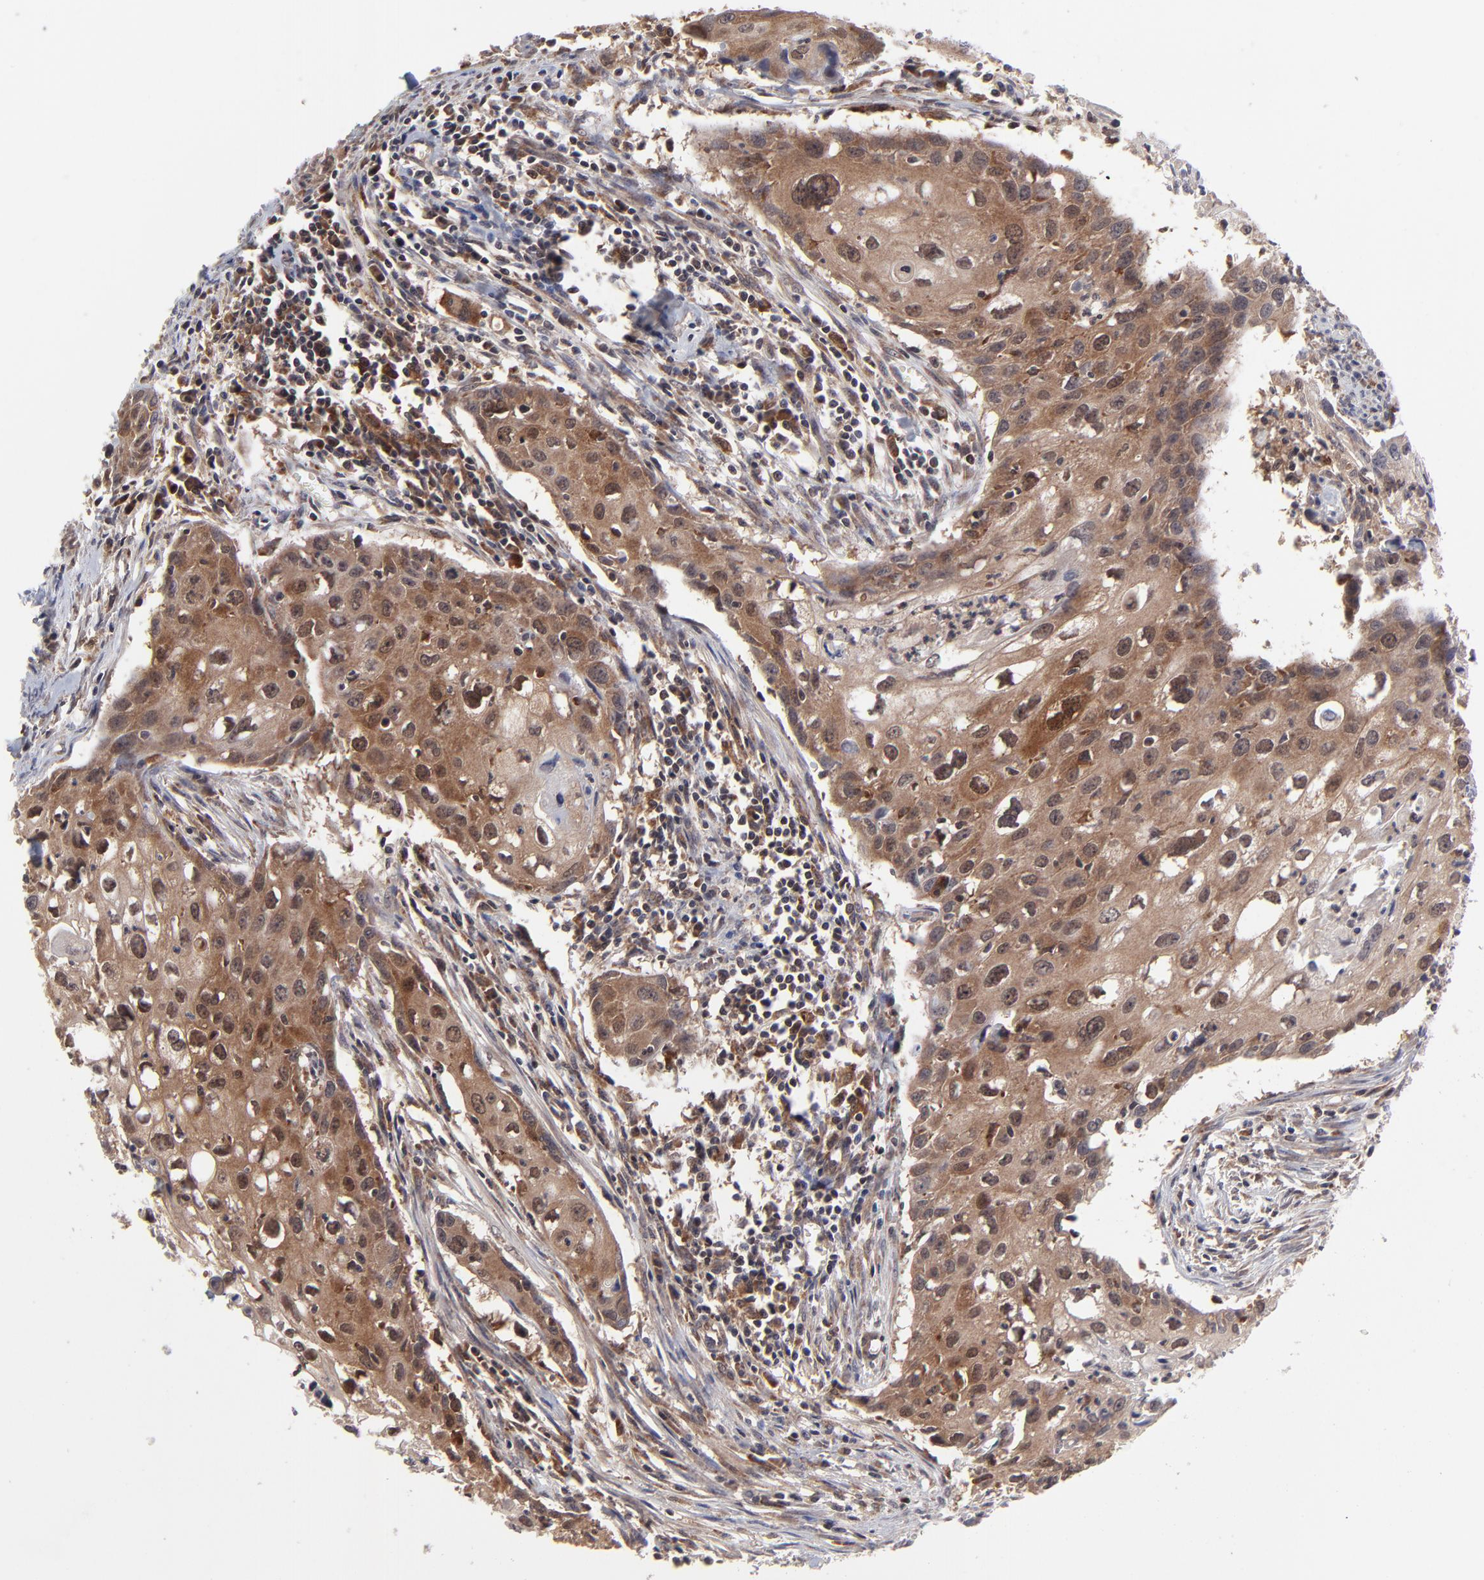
{"staining": {"intensity": "moderate", "quantity": ">75%", "location": "cytoplasmic/membranous"}, "tissue": "urothelial cancer", "cell_type": "Tumor cells", "image_type": "cancer", "snomed": [{"axis": "morphology", "description": "Urothelial carcinoma, High grade"}, {"axis": "topography", "description": "Urinary bladder"}], "caption": "Protein staining of urothelial carcinoma (high-grade) tissue shows moderate cytoplasmic/membranous staining in about >75% of tumor cells.", "gene": "UBE2L6", "patient": {"sex": "male", "age": 54}}